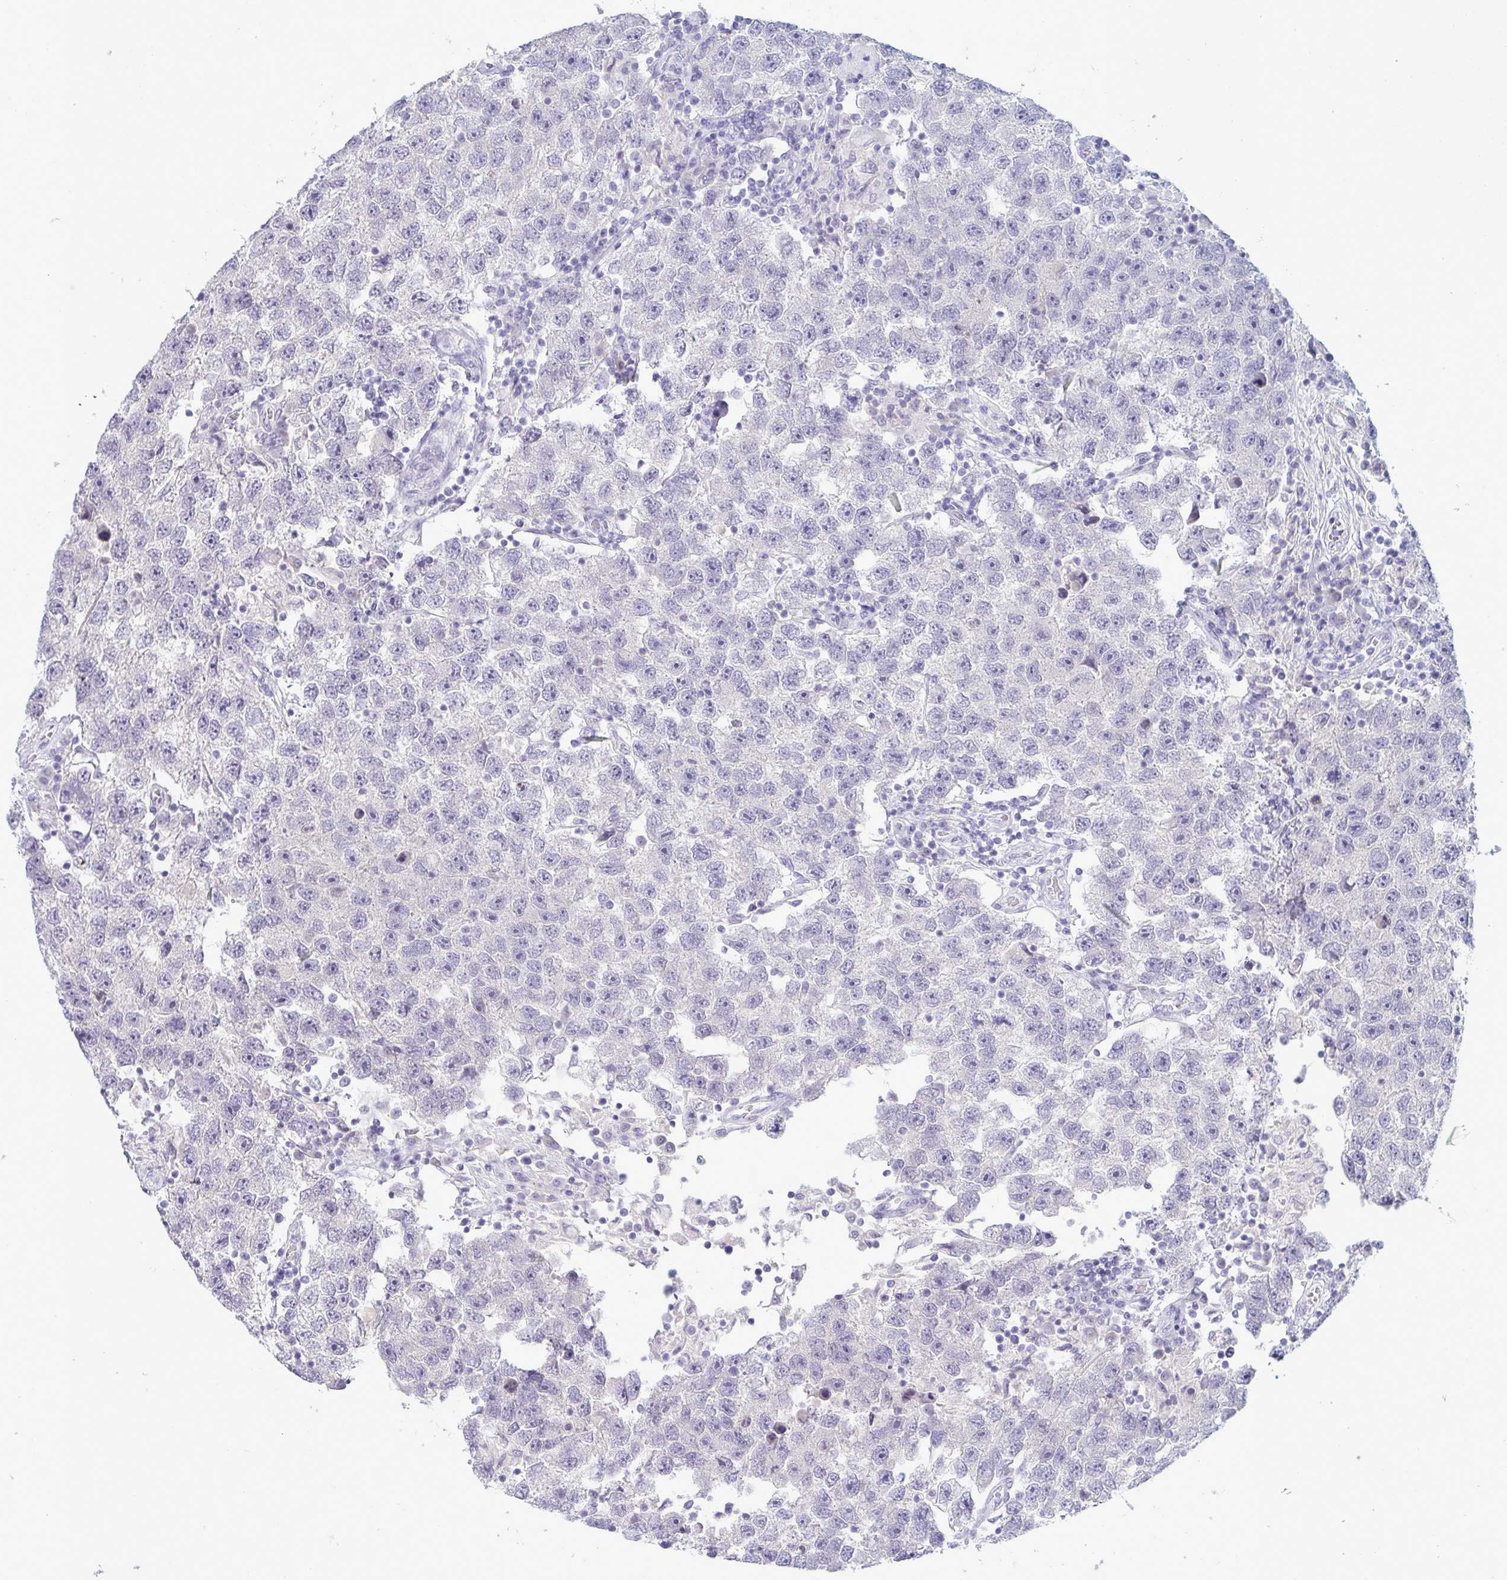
{"staining": {"intensity": "negative", "quantity": "none", "location": "none"}, "tissue": "testis cancer", "cell_type": "Tumor cells", "image_type": "cancer", "snomed": [{"axis": "morphology", "description": "Seminoma, NOS"}, {"axis": "topography", "description": "Testis"}], "caption": "Protein analysis of testis cancer displays no significant staining in tumor cells.", "gene": "TENT5D", "patient": {"sex": "male", "age": 26}}